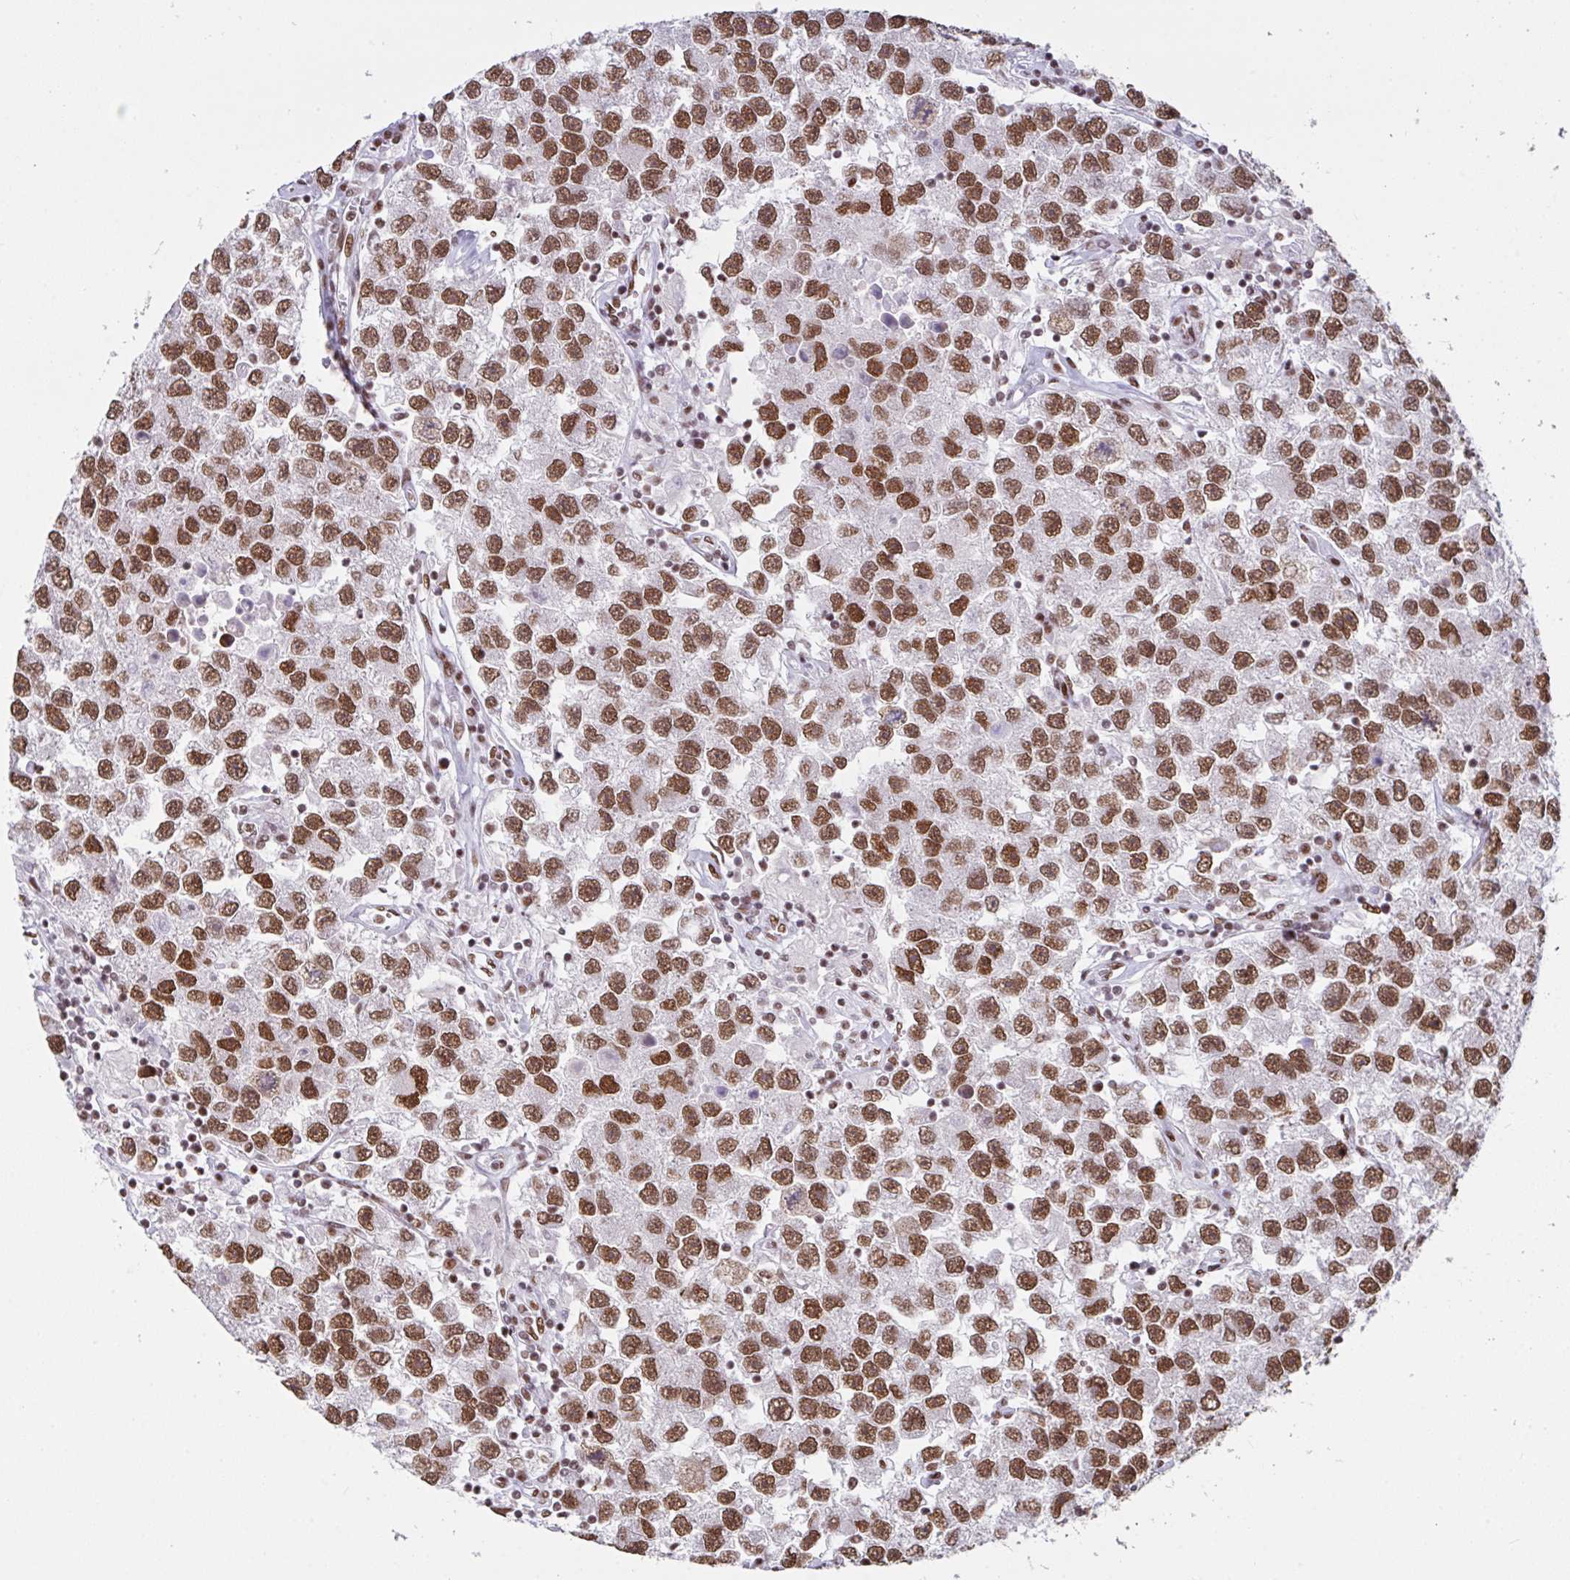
{"staining": {"intensity": "moderate", "quantity": ">75%", "location": "nuclear"}, "tissue": "testis cancer", "cell_type": "Tumor cells", "image_type": "cancer", "snomed": [{"axis": "morphology", "description": "Seminoma, NOS"}, {"axis": "topography", "description": "Testis"}], "caption": "Tumor cells exhibit medium levels of moderate nuclear positivity in about >75% of cells in human testis cancer.", "gene": "CLP1", "patient": {"sex": "male", "age": 26}}